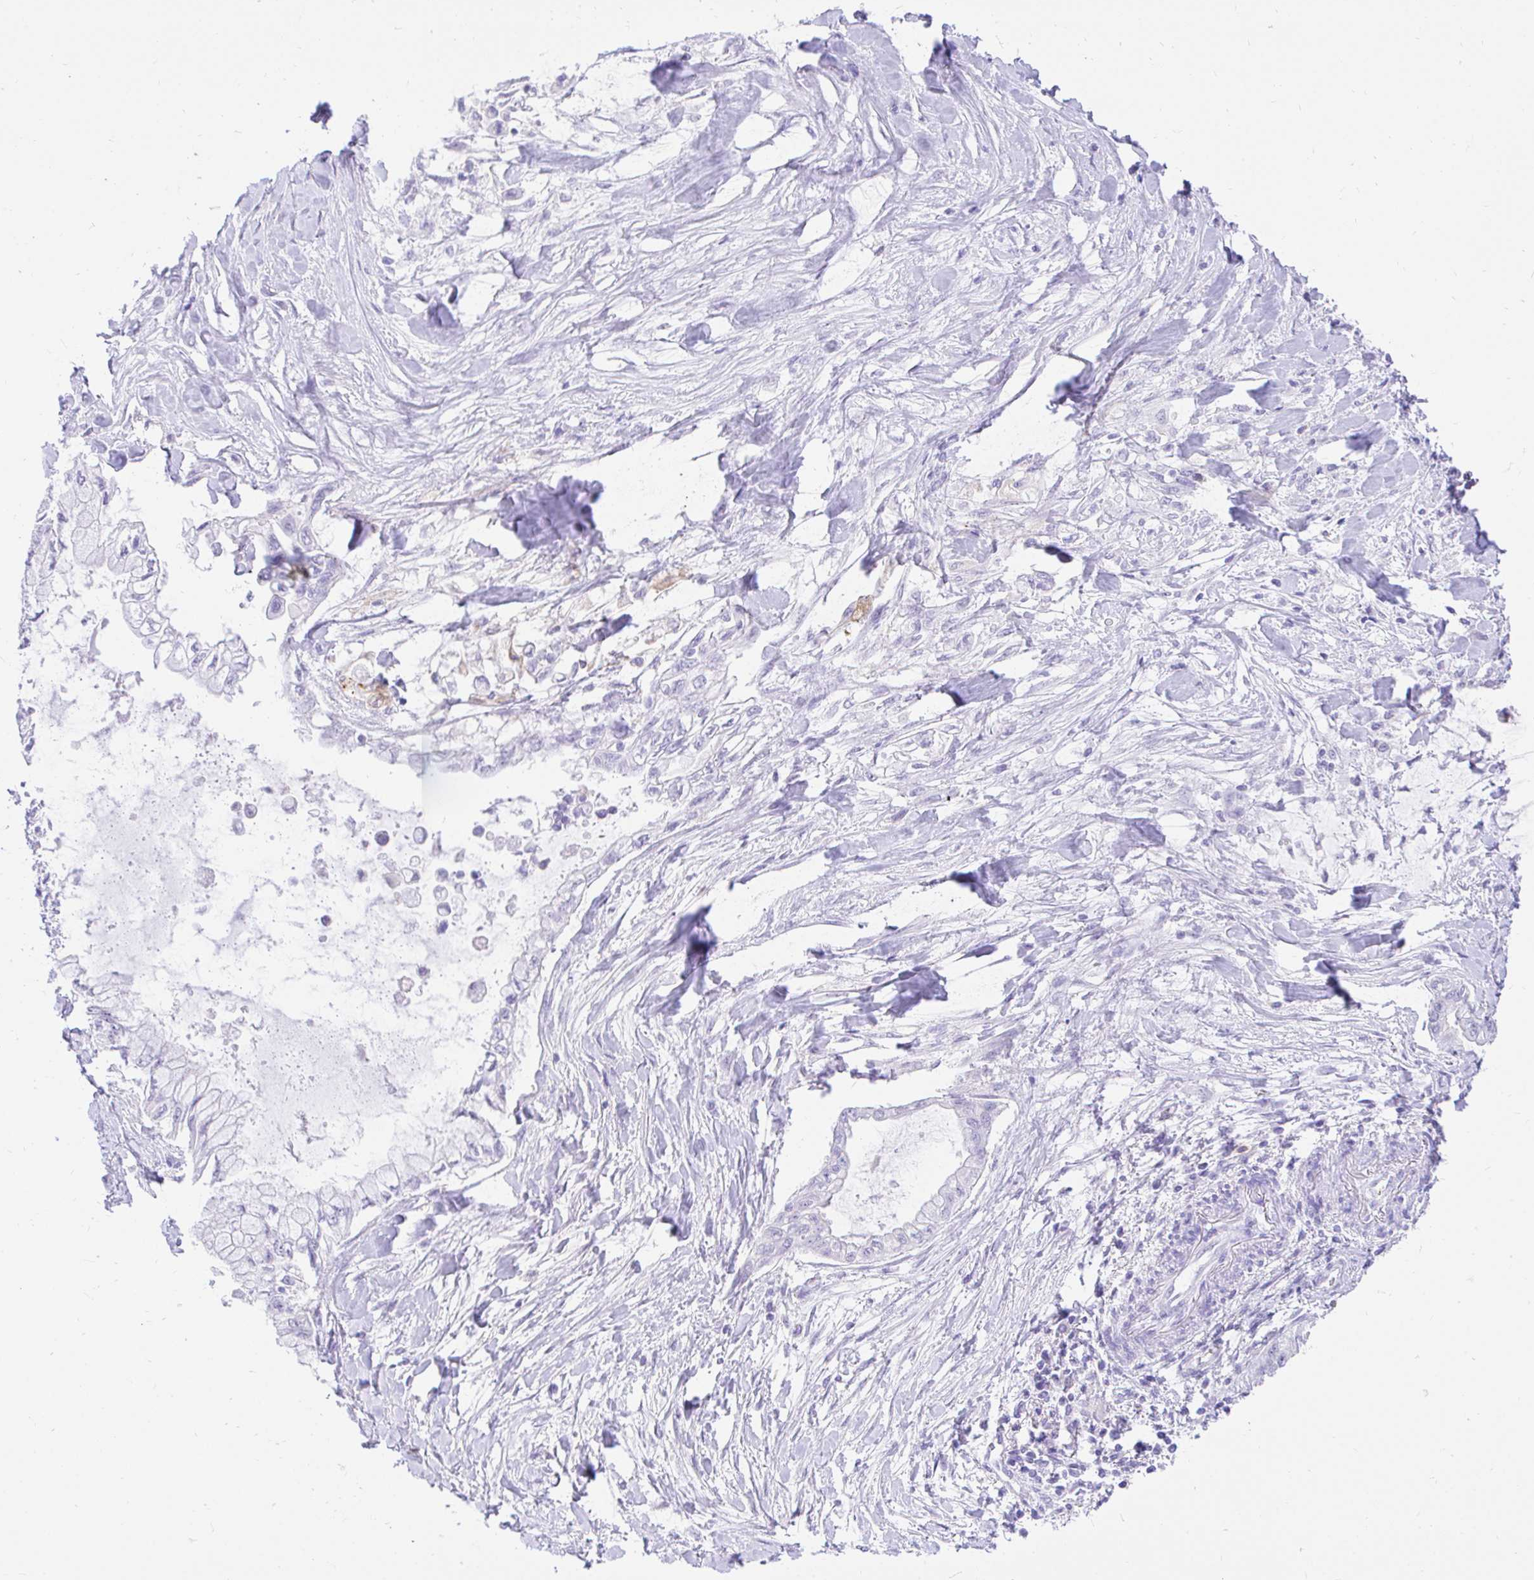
{"staining": {"intensity": "negative", "quantity": "none", "location": "none"}, "tissue": "pancreatic cancer", "cell_type": "Tumor cells", "image_type": "cancer", "snomed": [{"axis": "morphology", "description": "Adenocarcinoma, NOS"}, {"axis": "topography", "description": "Pancreas"}], "caption": "High power microscopy micrograph of an immunohistochemistry photomicrograph of adenocarcinoma (pancreatic), revealing no significant expression in tumor cells.", "gene": "FATE1", "patient": {"sex": "male", "age": 48}}